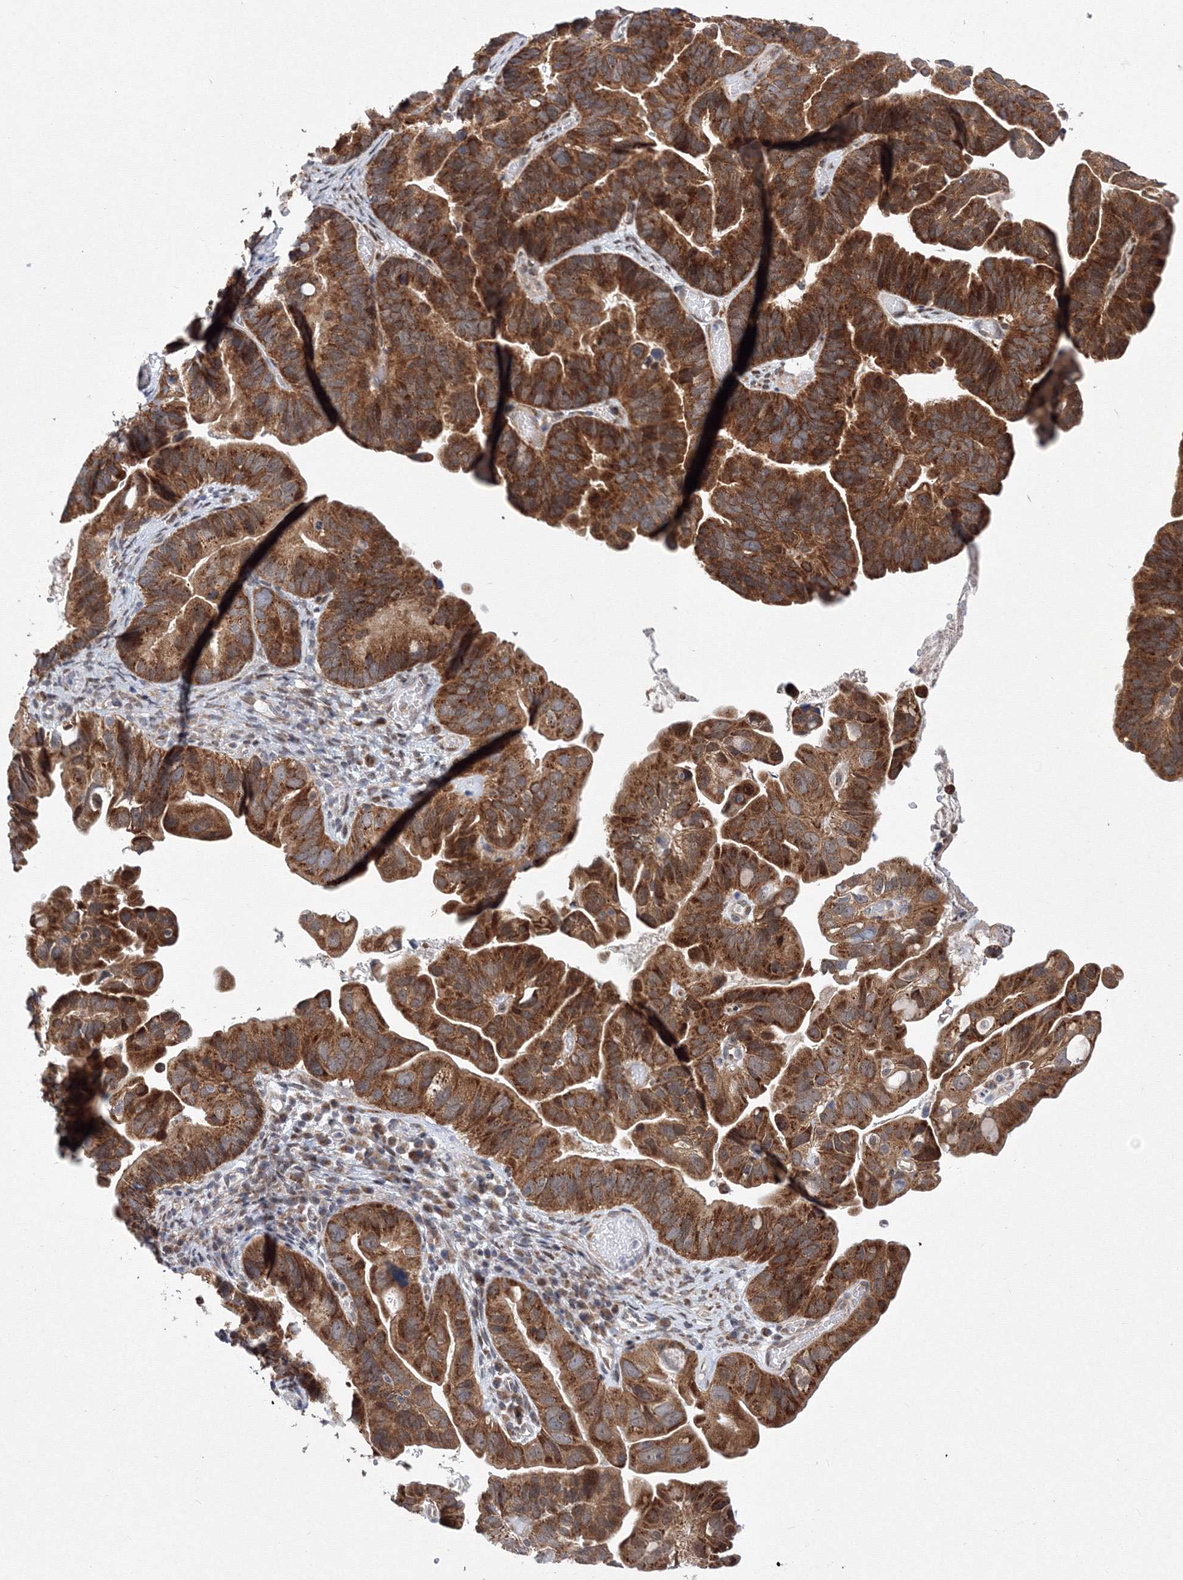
{"staining": {"intensity": "strong", "quantity": ">75%", "location": "cytoplasmic/membranous"}, "tissue": "ovarian cancer", "cell_type": "Tumor cells", "image_type": "cancer", "snomed": [{"axis": "morphology", "description": "Cystadenocarcinoma, serous, NOS"}, {"axis": "topography", "description": "Ovary"}], "caption": "Brown immunohistochemical staining in ovarian serous cystadenocarcinoma shows strong cytoplasmic/membranous expression in about >75% of tumor cells.", "gene": "GPN1", "patient": {"sex": "female", "age": 56}}